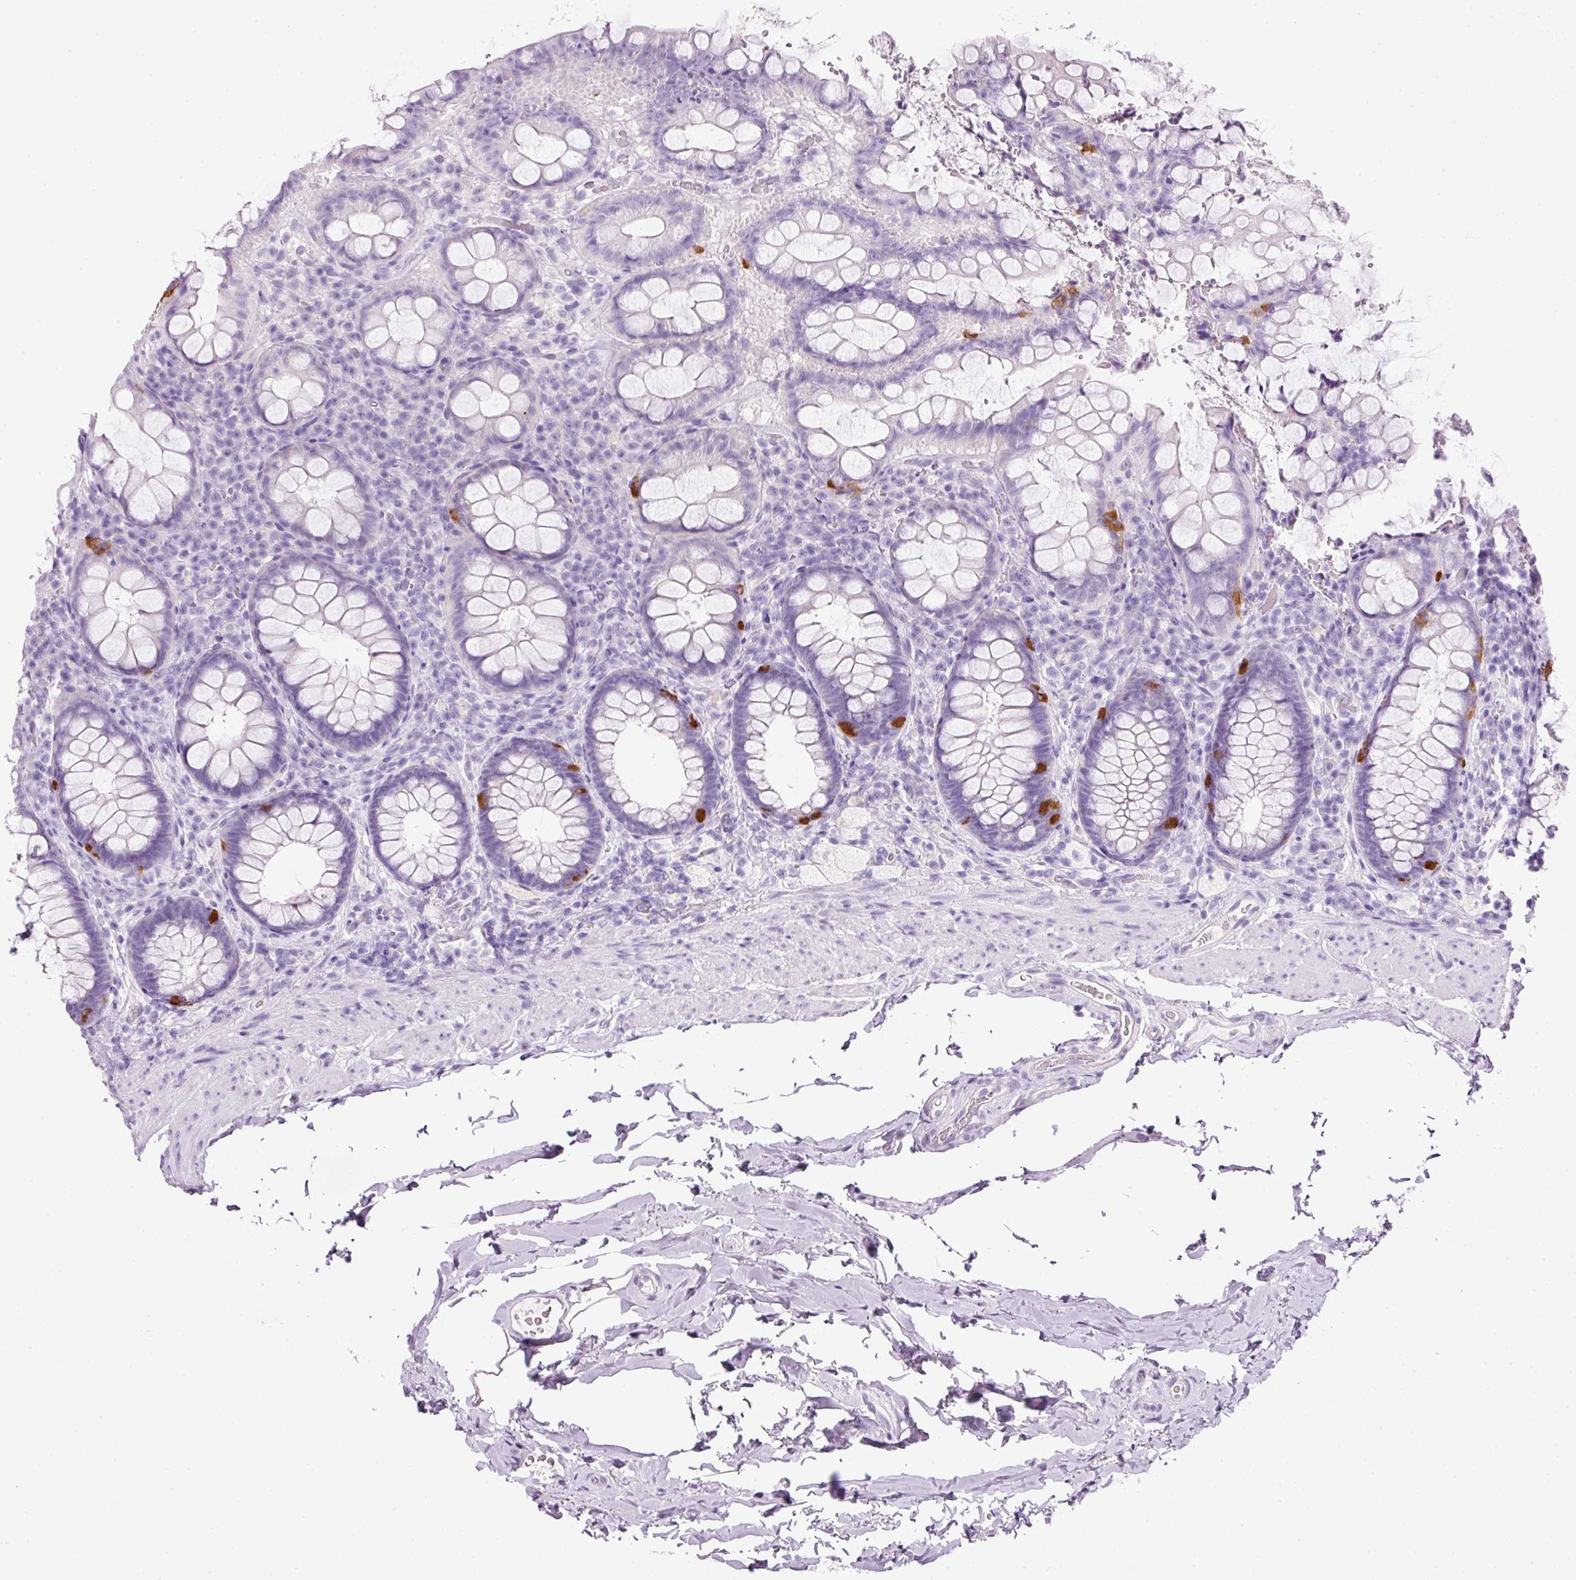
{"staining": {"intensity": "strong", "quantity": "<25%", "location": "cytoplasmic/membranous"}, "tissue": "rectum", "cell_type": "Glandular cells", "image_type": "normal", "snomed": [{"axis": "morphology", "description": "Normal tissue, NOS"}, {"axis": "topography", "description": "Rectum"}], "caption": "Unremarkable rectum displays strong cytoplasmic/membranous expression in approximately <25% of glandular cells, visualized by immunohistochemistry. (brown staining indicates protein expression, while blue staining denotes nuclei).", "gene": "BSND", "patient": {"sex": "female", "age": 69}}